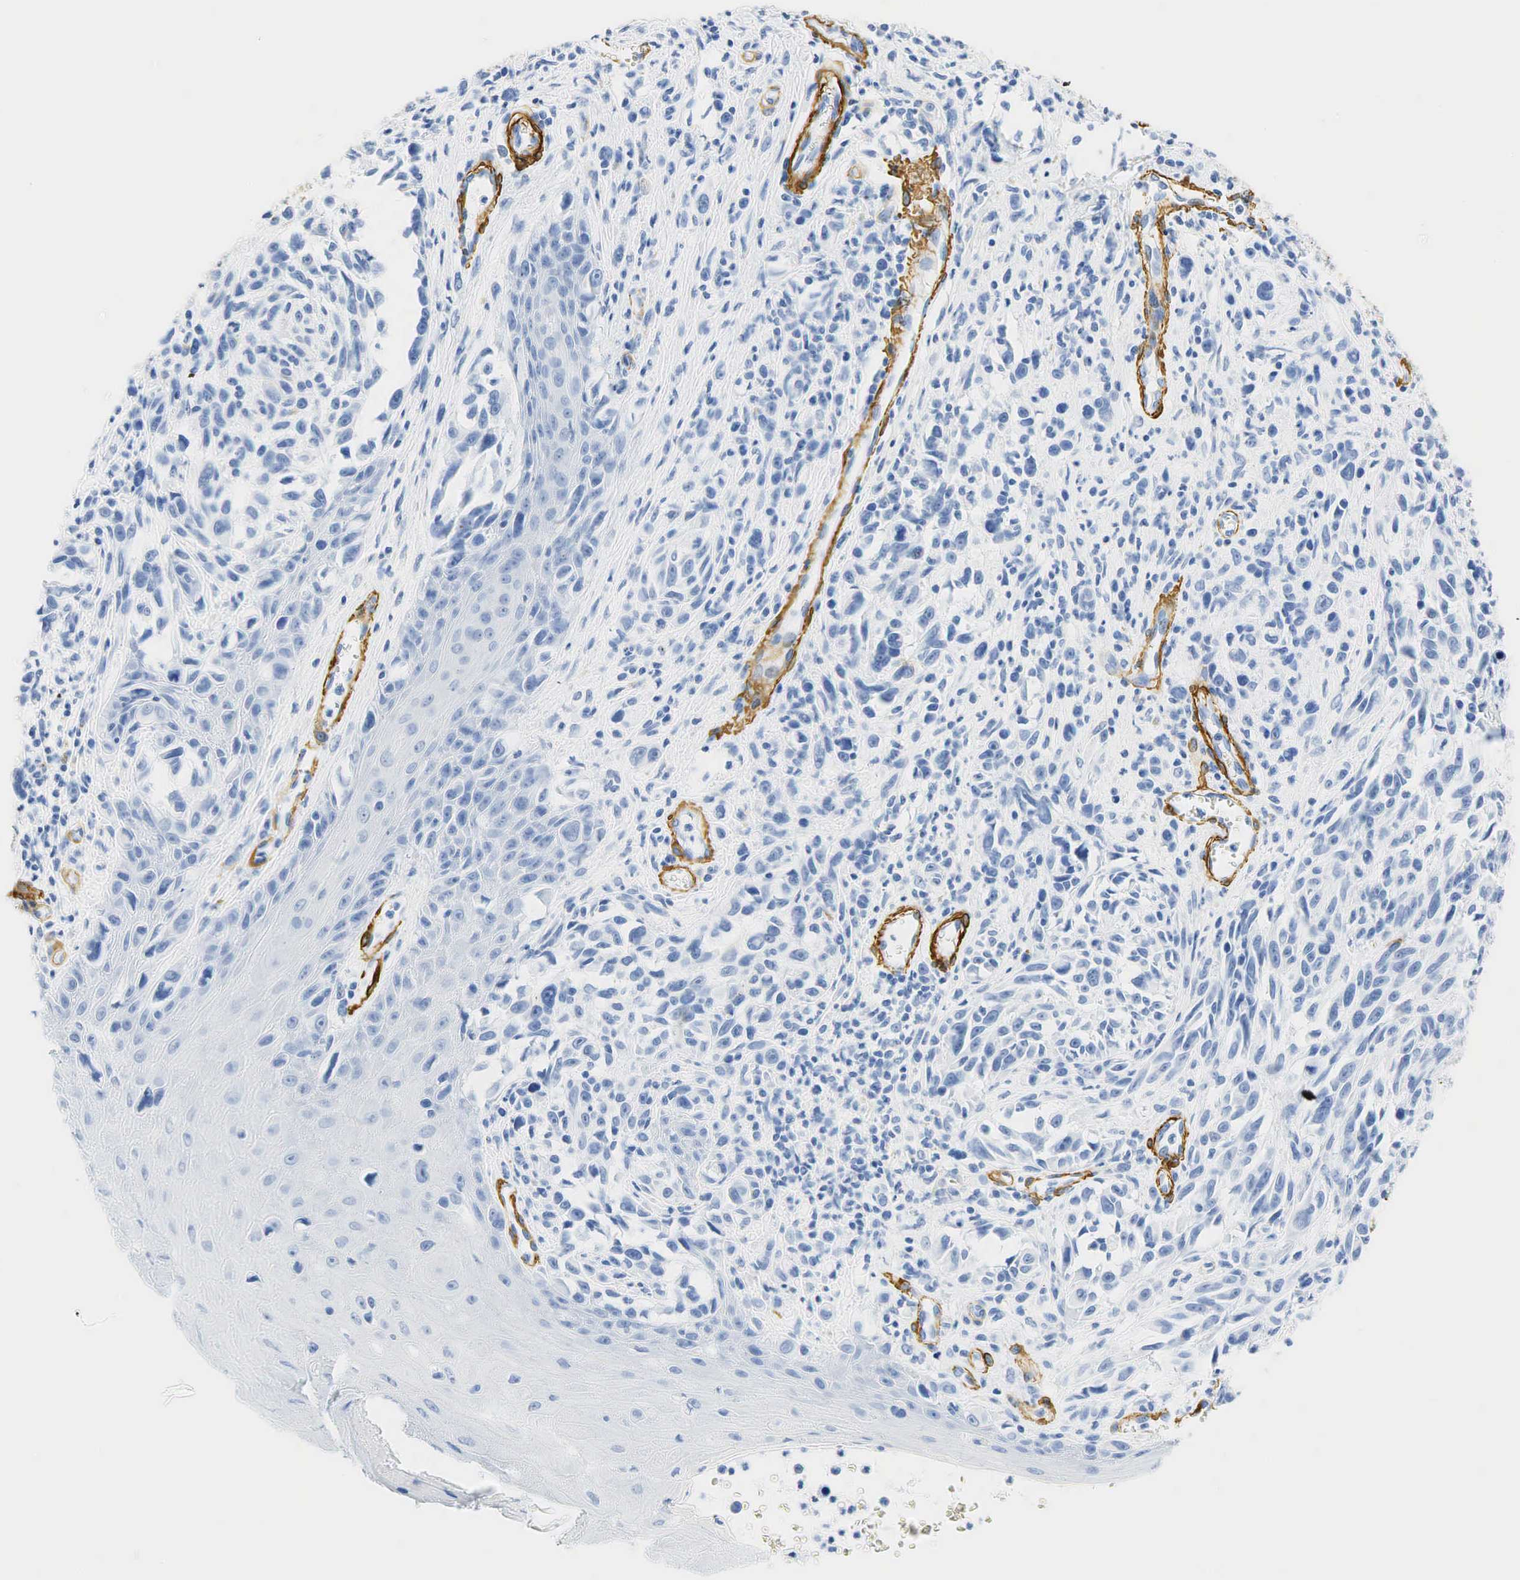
{"staining": {"intensity": "negative", "quantity": "none", "location": "none"}, "tissue": "melanoma", "cell_type": "Tumor cells", "image_type": "cancer", "snomed": [{"axis": "morphology", "description": "Malignant melanoma, NOS"}, {"axis": "topography", "description": "Skin"}], "caption": "The photomicrograph exhibits no staining of tumor cells in melanoma.", "gene": "ACTA1", "patient": {"sex": "female", "age": 82}}